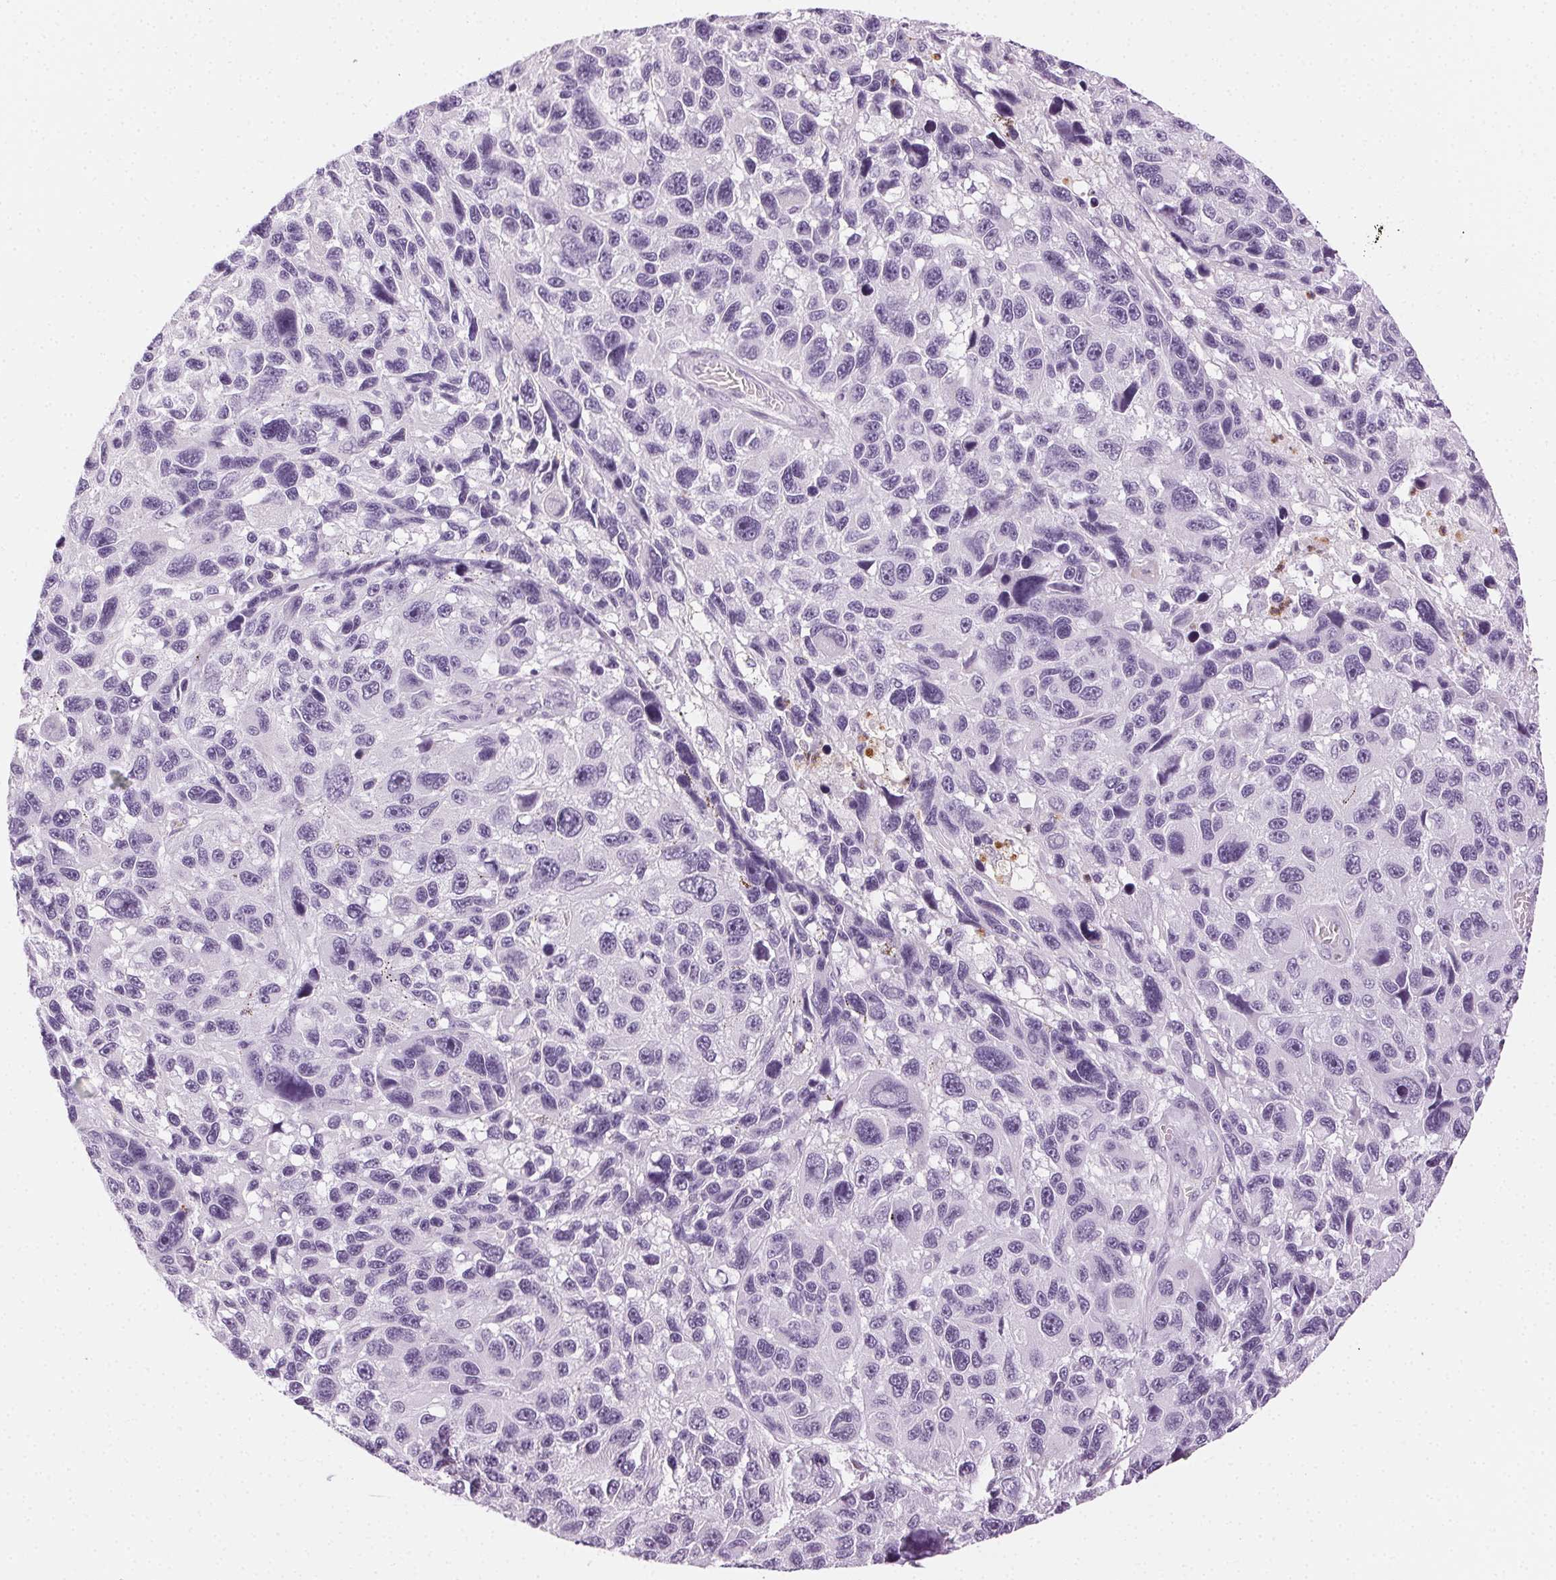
{"staining": {"intensity": "negative", "quantity": "none", "location": "none"}, "tissue": "melanoma", "cell_type": "Tumor cells", "image_type": "cancer", "snomed": [{"axis": "morphology", "description": "Malignant melanoma, NOS"}, {"axis": "topography", "description": "Skin"}], "caption": "Immunohistochemistry (IHC) of human melanoma shows no positivity in tumor cells.", "gene": "MPO", "patient": {"sex": "male", "age": 53}}